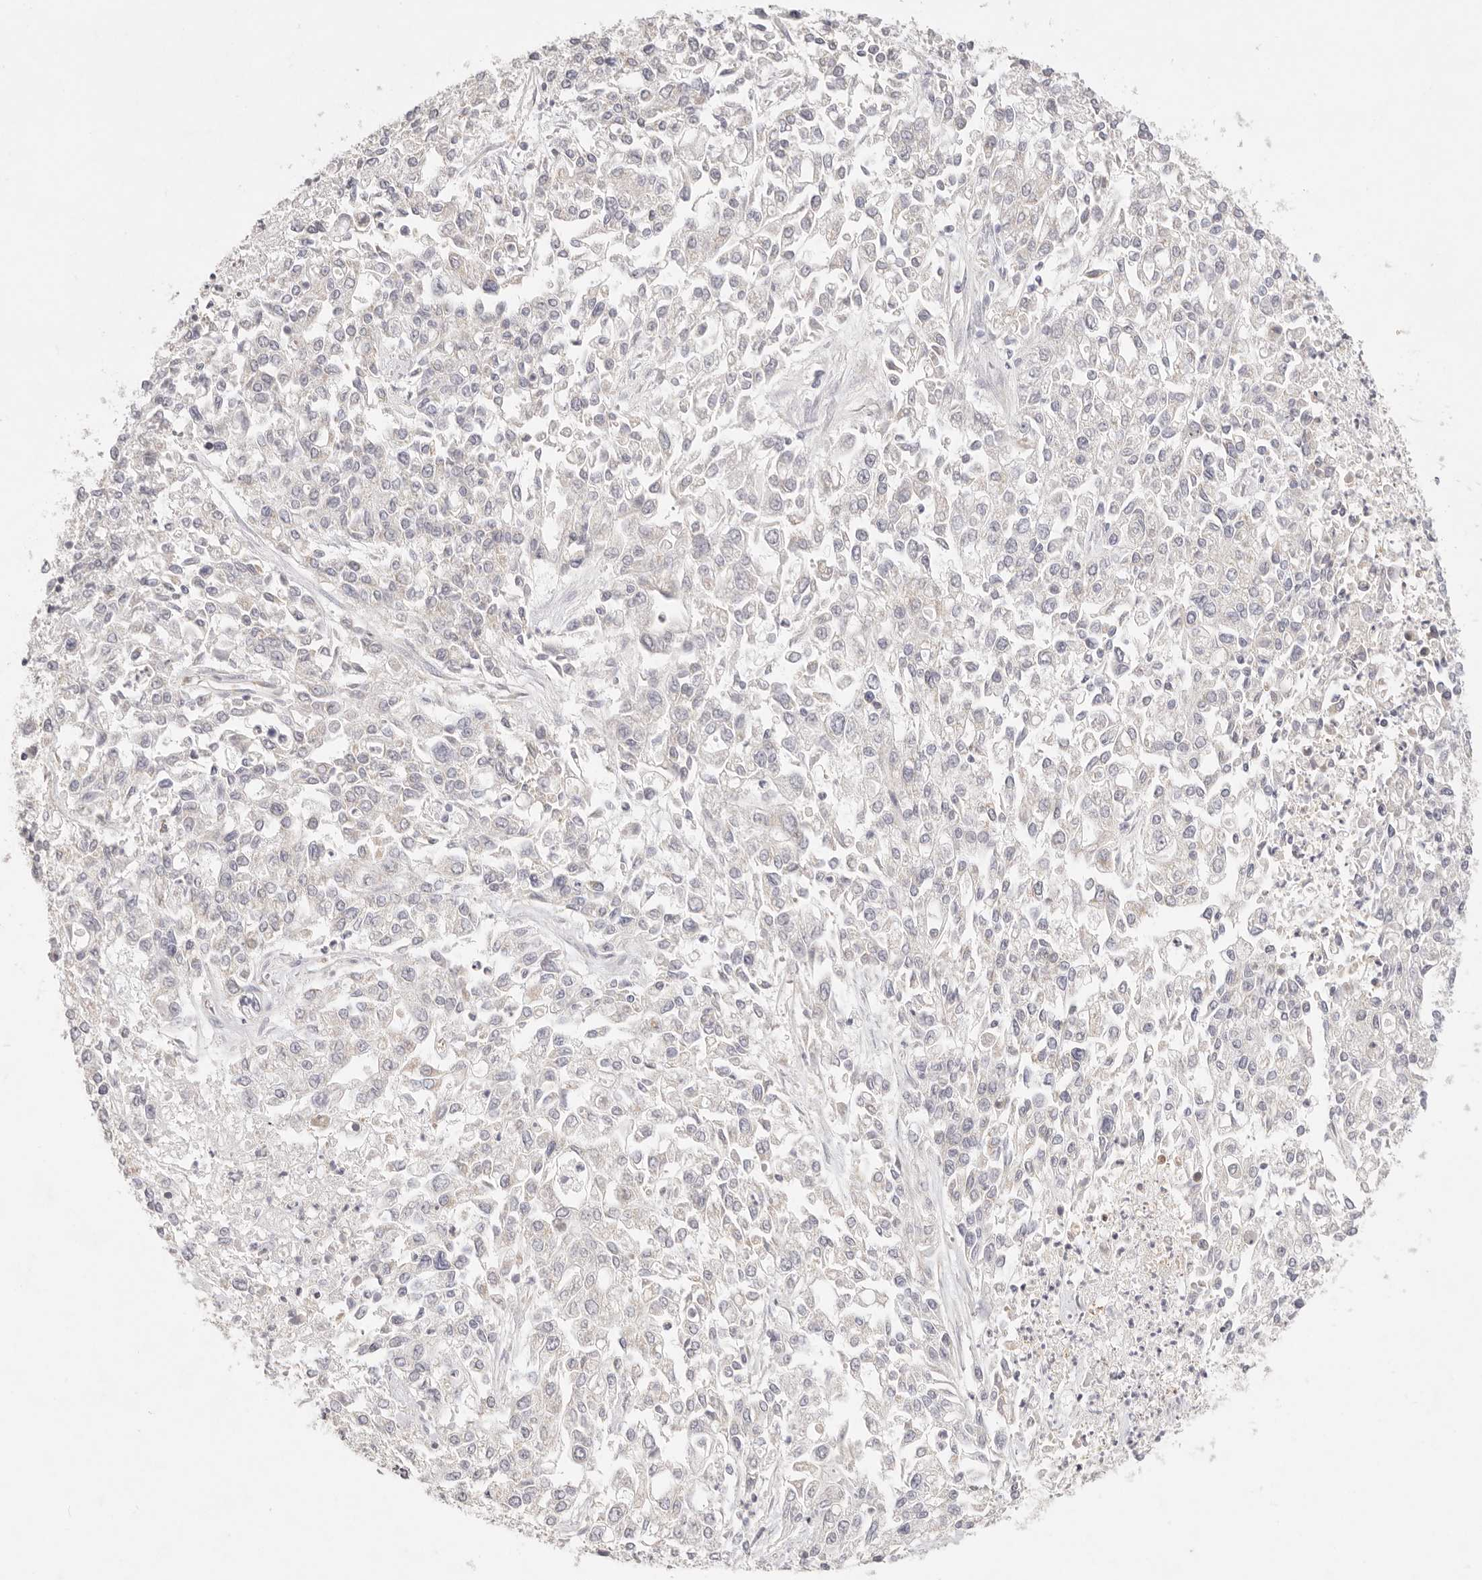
{"staining": {"intensity": "negative", "quantity": "none", "location": "none"}, "tissue": "endometrial cancer", "cell_type": "Tumor cells", "image_type": "cancer", "snomed": [{"axis": "morphology", "description": "Adenocarcinoma, NOS"}, {"axis": "topography", "description": "Endometrium"}], "caption": "This photomicrograph is of endometrial cancer stained with immunohistochemistry to label a protein in brown with the nuclei are counter-stained blue. There is no expression in tumor cells. The staining was performed using DAB (3,3'-diaminobenzidine) to visualize the protein expression in brown, while the nuclei were stained in blue with hematoxylin (Magnification: 20x).", "gene": "GPR156", "patient": {"sex": "female", "age": 49}}